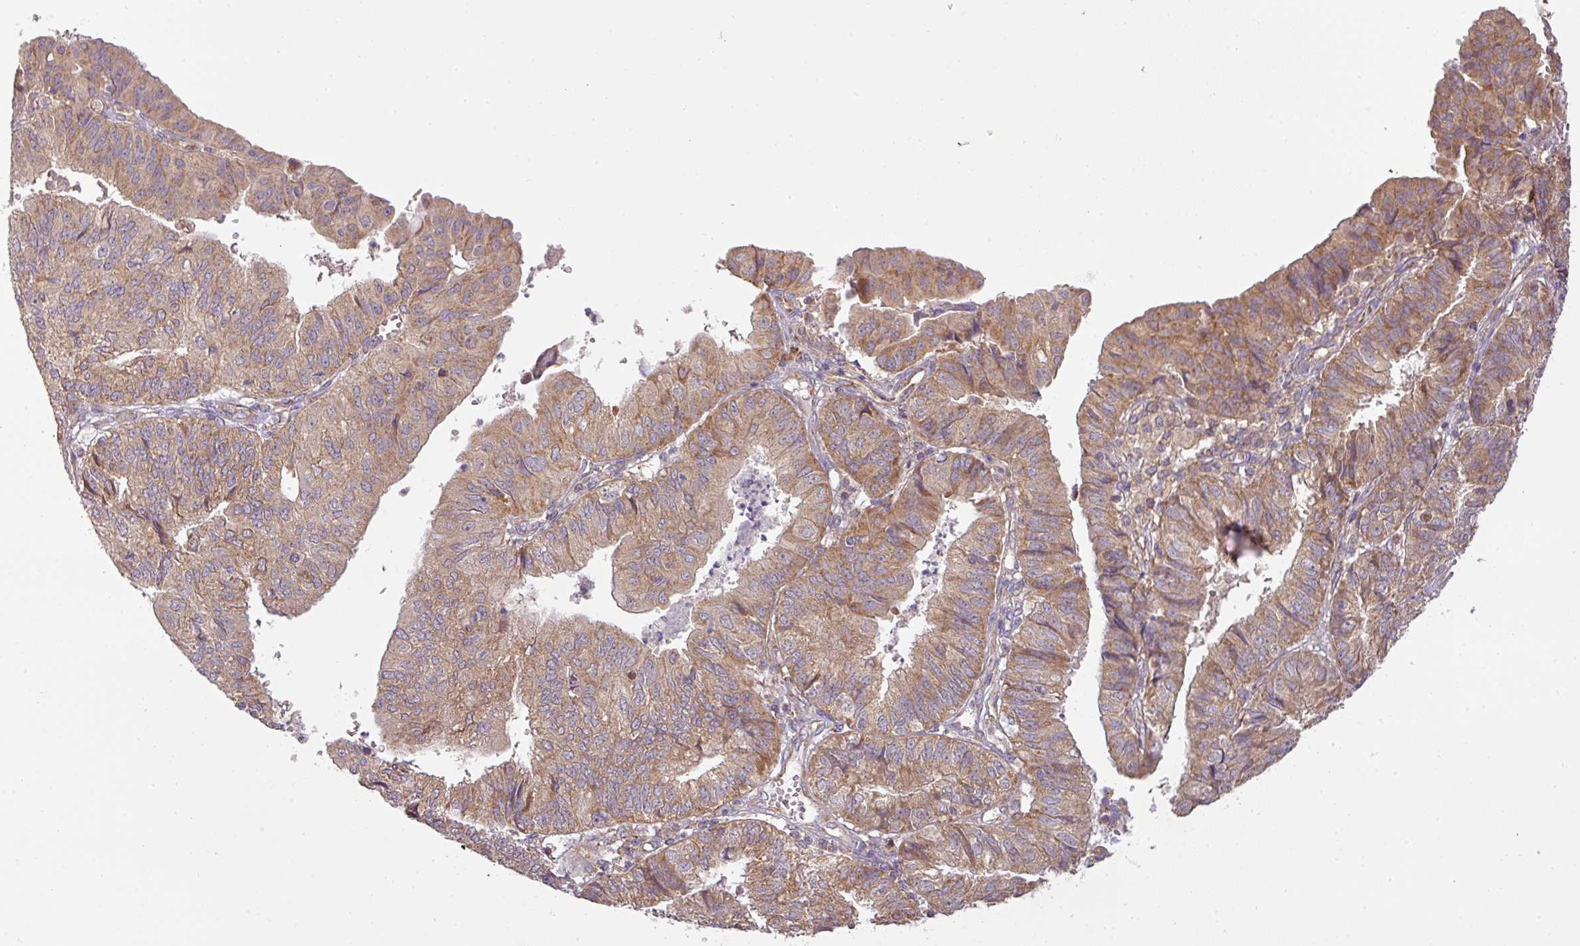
{"staining": {"intensity": "moderate", "quantity": ">75%", "location": "cytoplasmic/membranous"}, "tissue": "endometrial cancer", "cell_type": "Tumor cells", "image_type": "cancer", "snomed": [{"axis": "morphology", "description": "Adenocarcinoma, NOS"}, {"axis": "topography", "description": "Endometrium"}], "caption": "Immunohistochemical staining of adenocarcinoma (endometrial) demonstrates medium levels of moderate cytoplasmic/membranous protein expression in approximately >75% of tumor cells. Nuclei are stained in blue.", "gene": "ZNF211", "patient": {"sex": "female", "age": 56}}